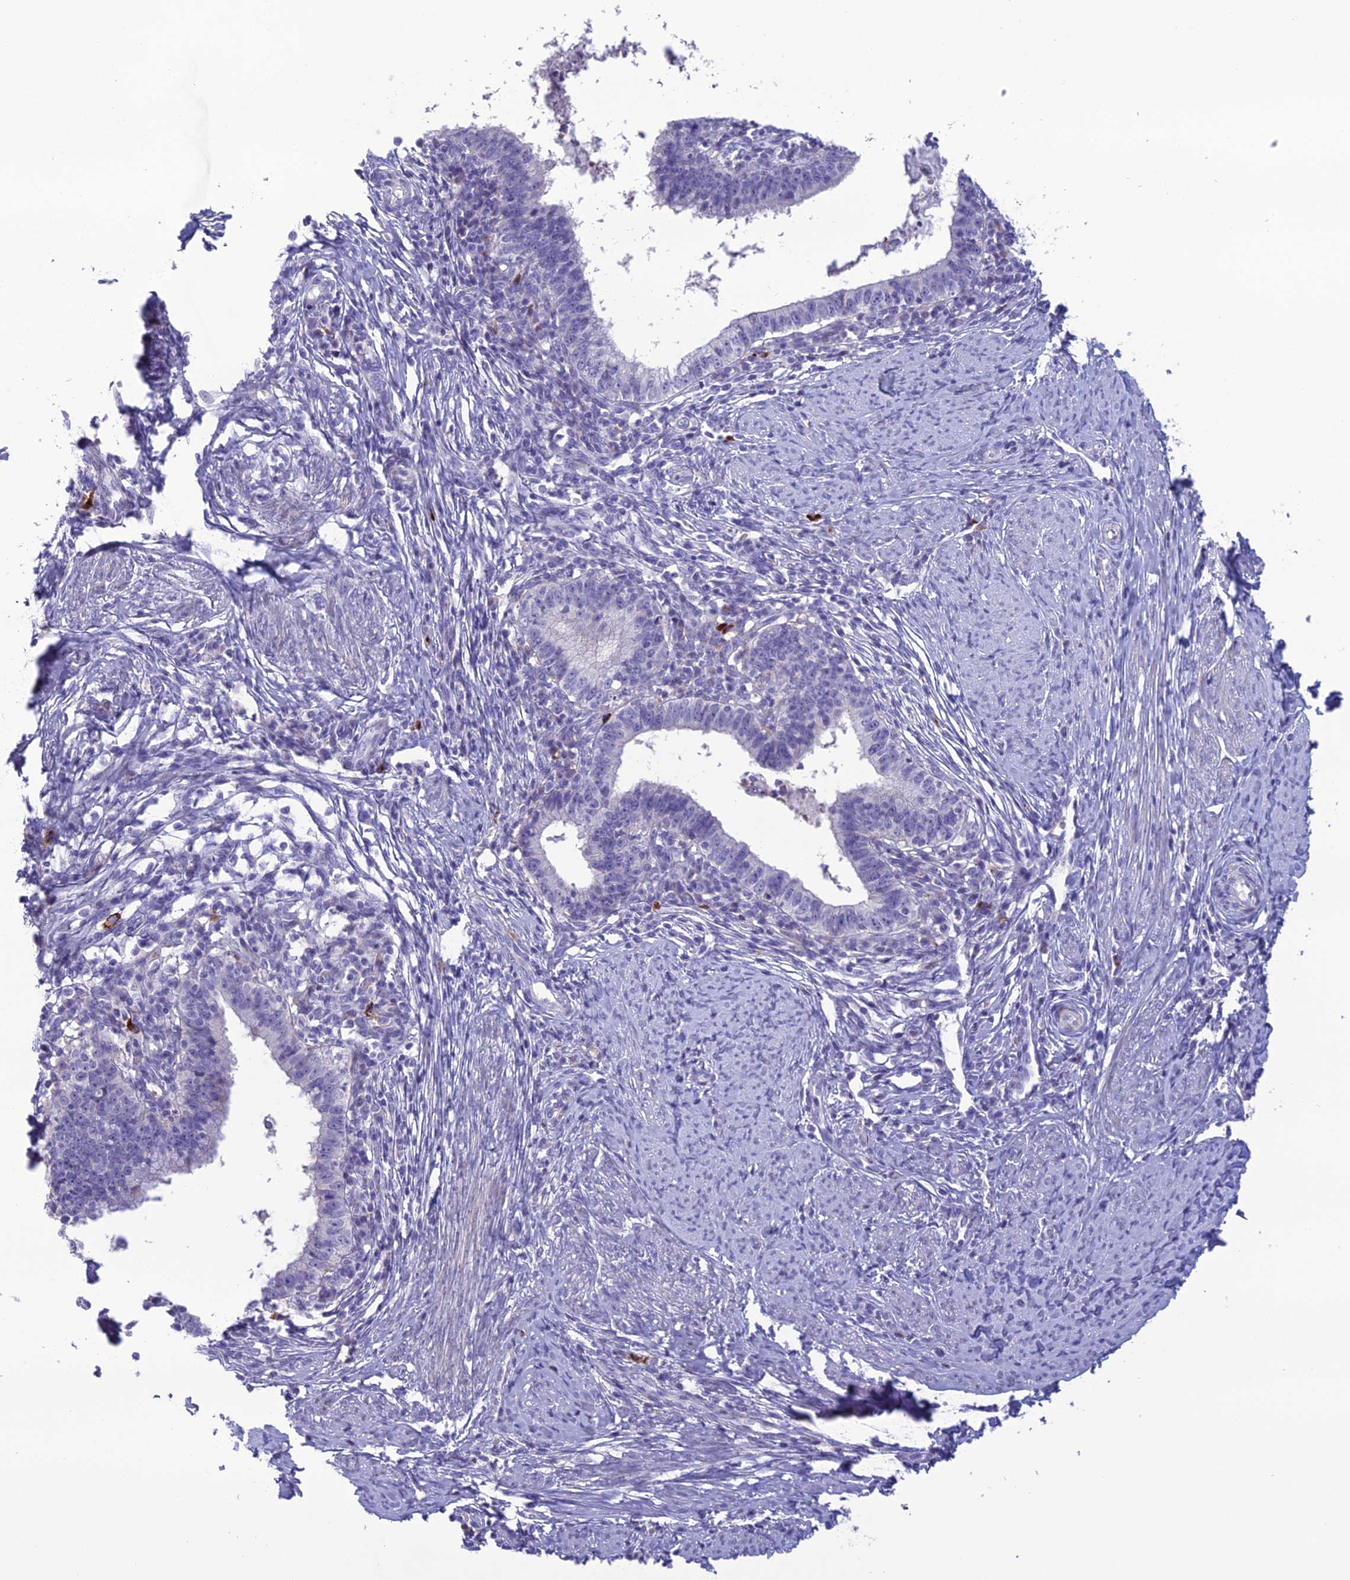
{"staining": {"intensity": "negative", "quantity": "none", "location": "none"}, "tissue": "cervical cancer", "cell_type": "Tumor cells", "image_type": "cancer", "snomed": [{"axis": "morphology", "description": "Adenocarcinoma, NOS"}, {"axis": "topography", "description": "Cervix"}], "caption": "IHC histopathology image of neoplastic tissue: human cervical cancer stained with DAB shows no significant protein positivity in tumor cells.", "gene": "OR56B1", "patient": {"sex": "female", "age": 36}}